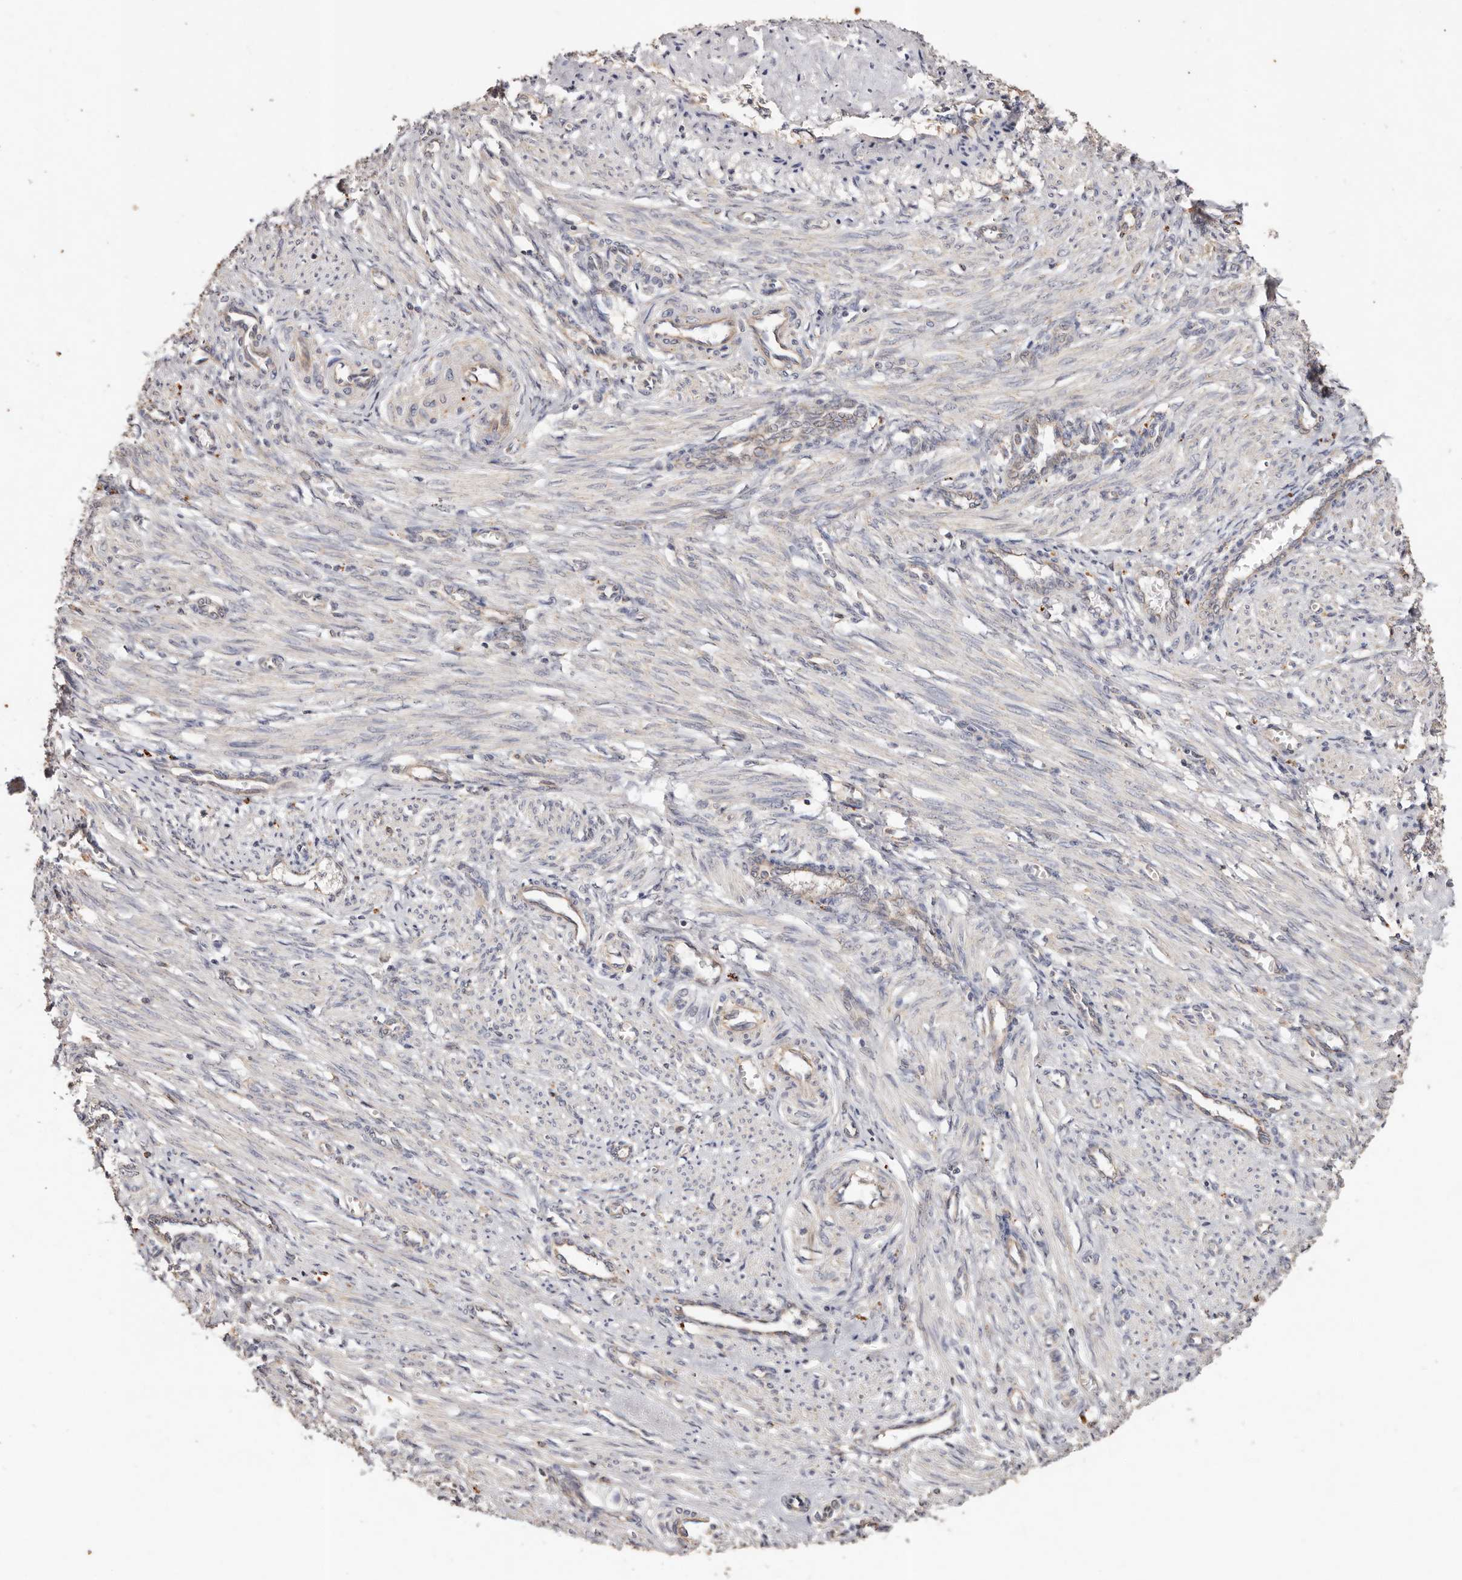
{"staining": {"intensity": "negative", "quantity": "none", "location": "none"}, "tissue": "smooth muscle", "cell_type": "Smooth muscle cells", "image_type": "normal", "snomed": [{"axis": "morphology", "description": "Normal tissue, NOS"}, {"axis": "topography", "description": "Endometrium"}], "caption": "Image shows no protein staining in smooth muscle cells of normal smooth muscle.", "gene": "THBS3", "patient": {"sex": "female", "age": 33}}